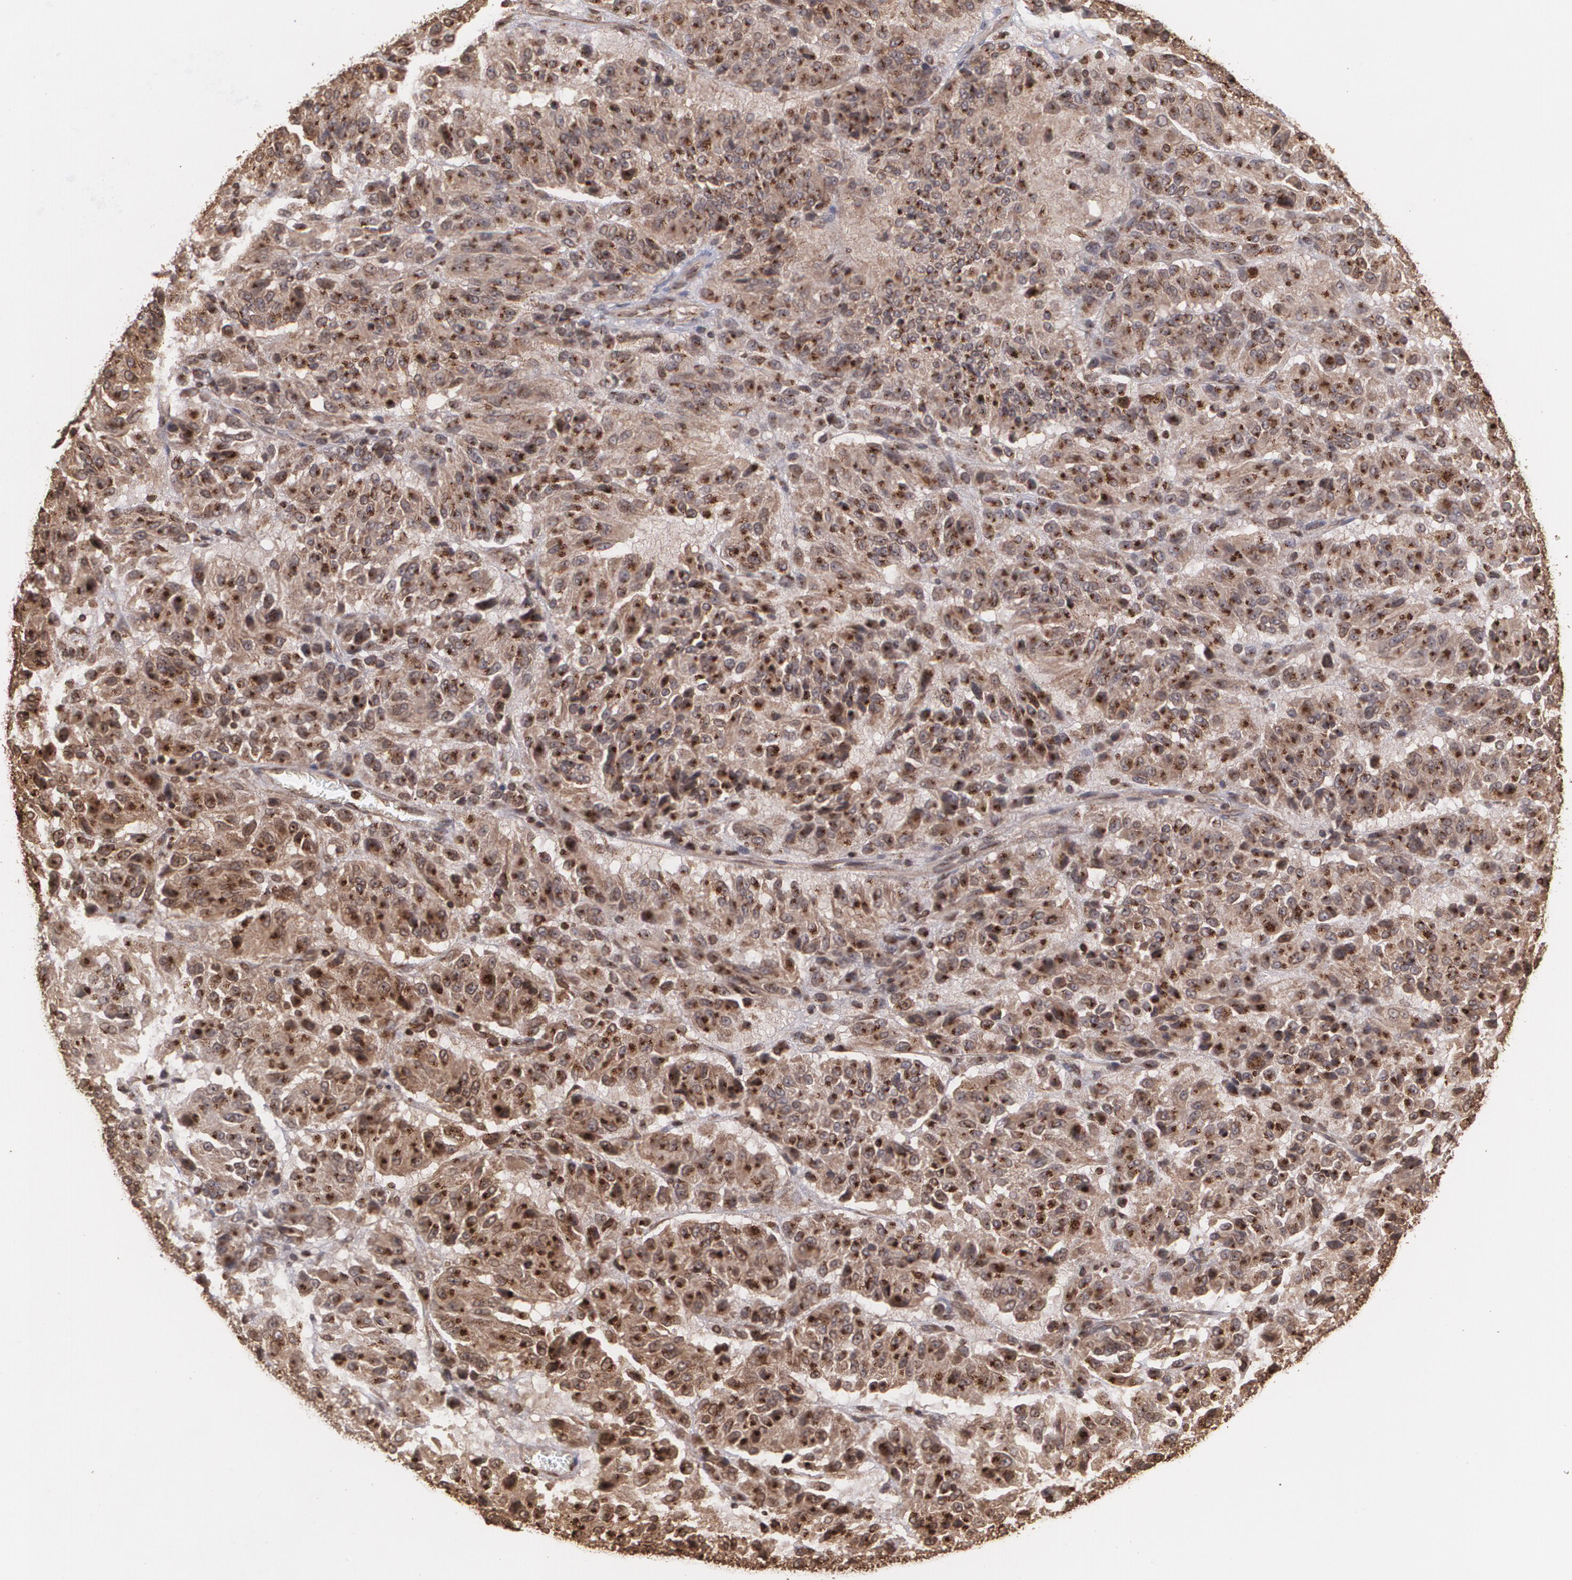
{"staining": {"intensity": "moderate", "quantity": ">75%", "location": "cytoplasmic/membranous"}, "tissue": "melanoma", "cell_type": "Tumor cells", "image_type": "cancer", "snomed": [{"axis": "morphology", "description": "Malignant melanoma, Metastatic site"}, {"axis": "topography", "description": "Lung"}], "caption": "DAB immunohistochemical staining of malignant melanoma (metastatic site) shows moderate cytoplasmic/membranous protein staining in approximately >75% of tumor cells. (IHC, brightfield microscopy, high magnification).", "gene": "TRIP11", "patient": {"sex": "male", "age": 64}}